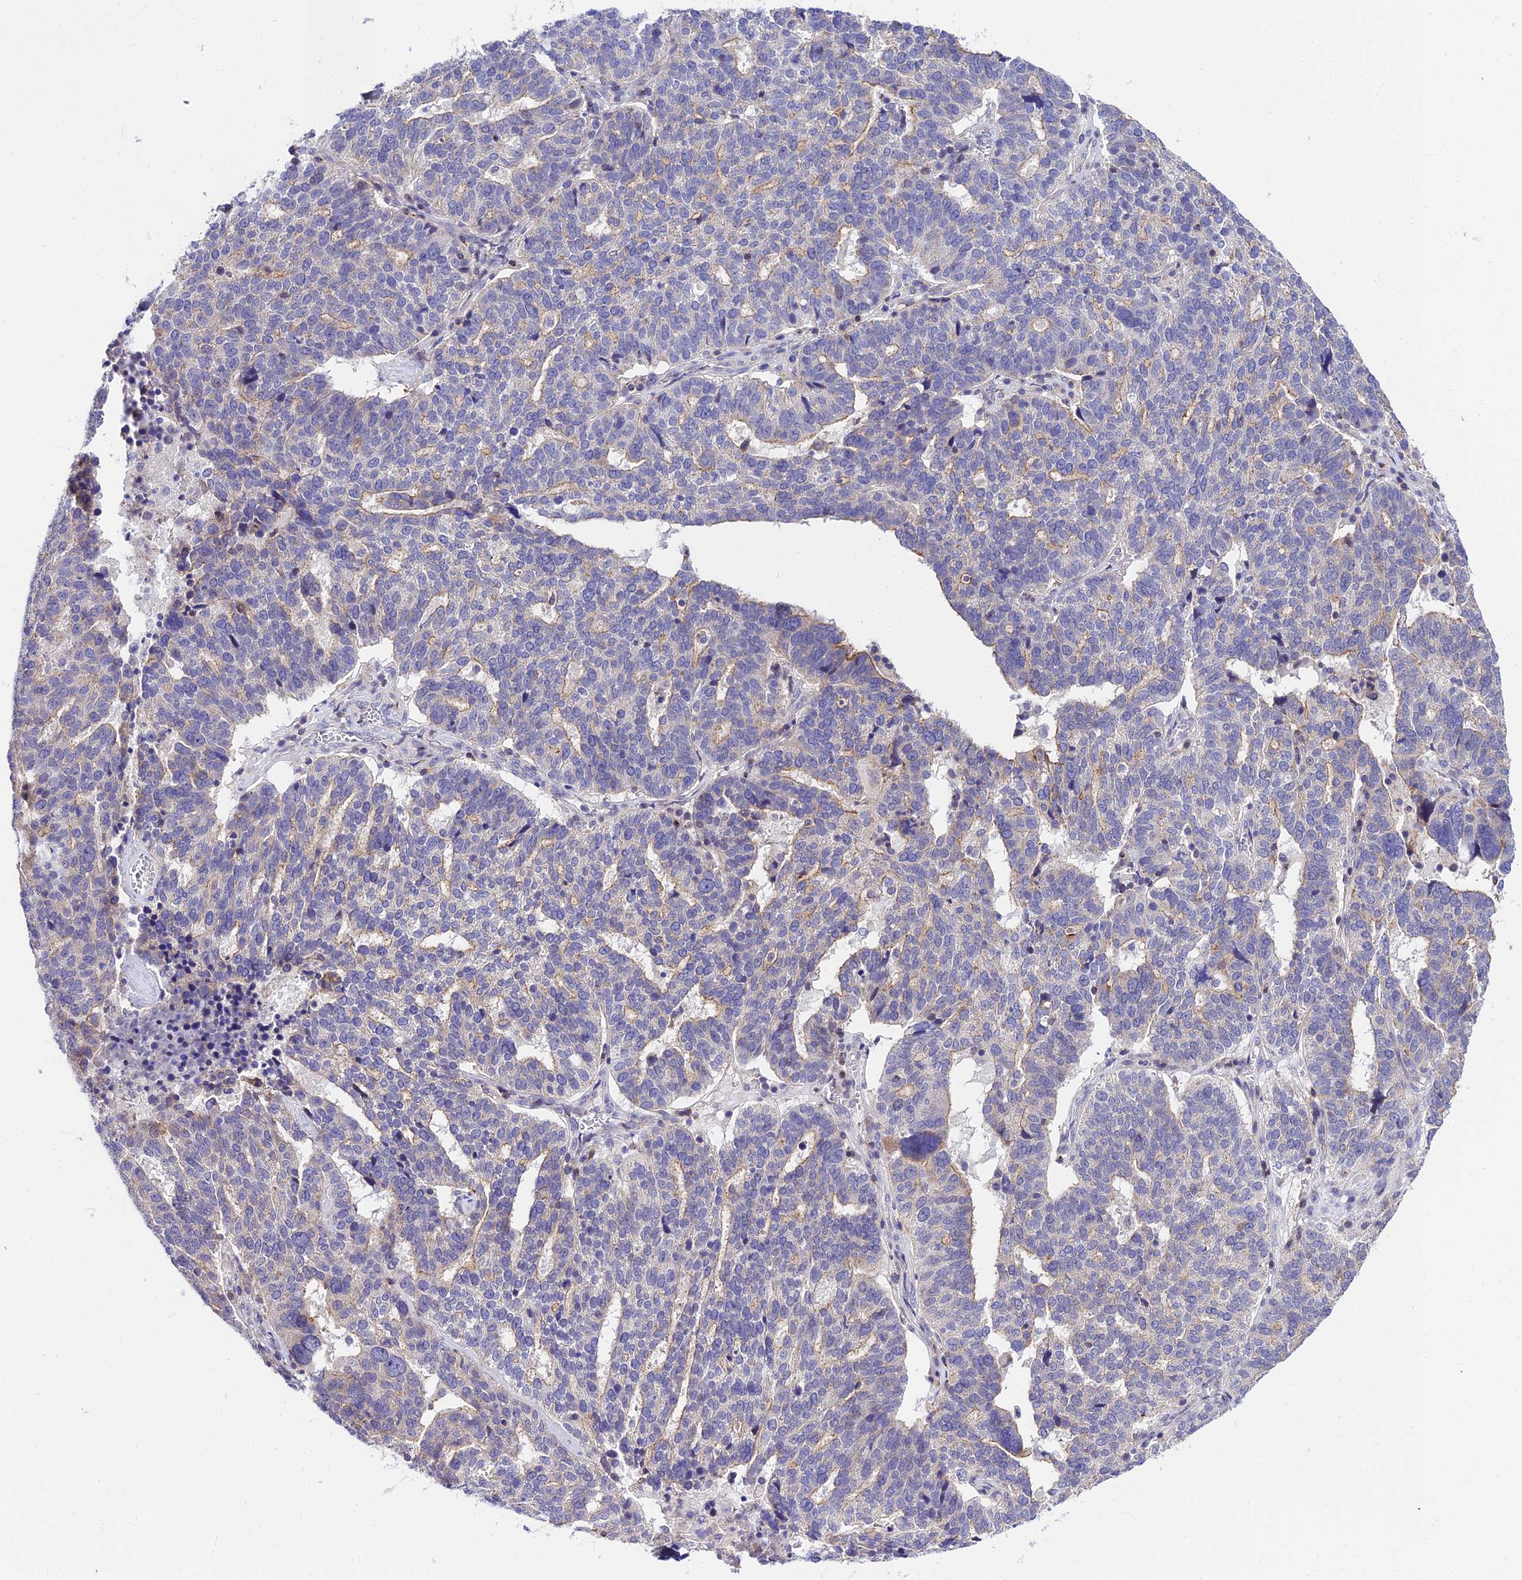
{"staining": {"intensity": "weak", "quantity": "<25%", "location": "cytoplasmic/membranous"}, "tissue": "ovarian cancer", "cell_type": "Tumor cells", "image_type": "cancer", "snomed": [{"axis": "morphology", "description": "Cystadenocarcinoma, serous, NOS"}, {"axis": "topography", "description": "Ovary"}], "caption": "This is an immunohistochemistry micrograph of ovarian cancer (serous cystadenocarcinoma). There is no positivity in tumor cells.", "gene": "C6orf132", "patient": {"sex": "female", "age": 59}}